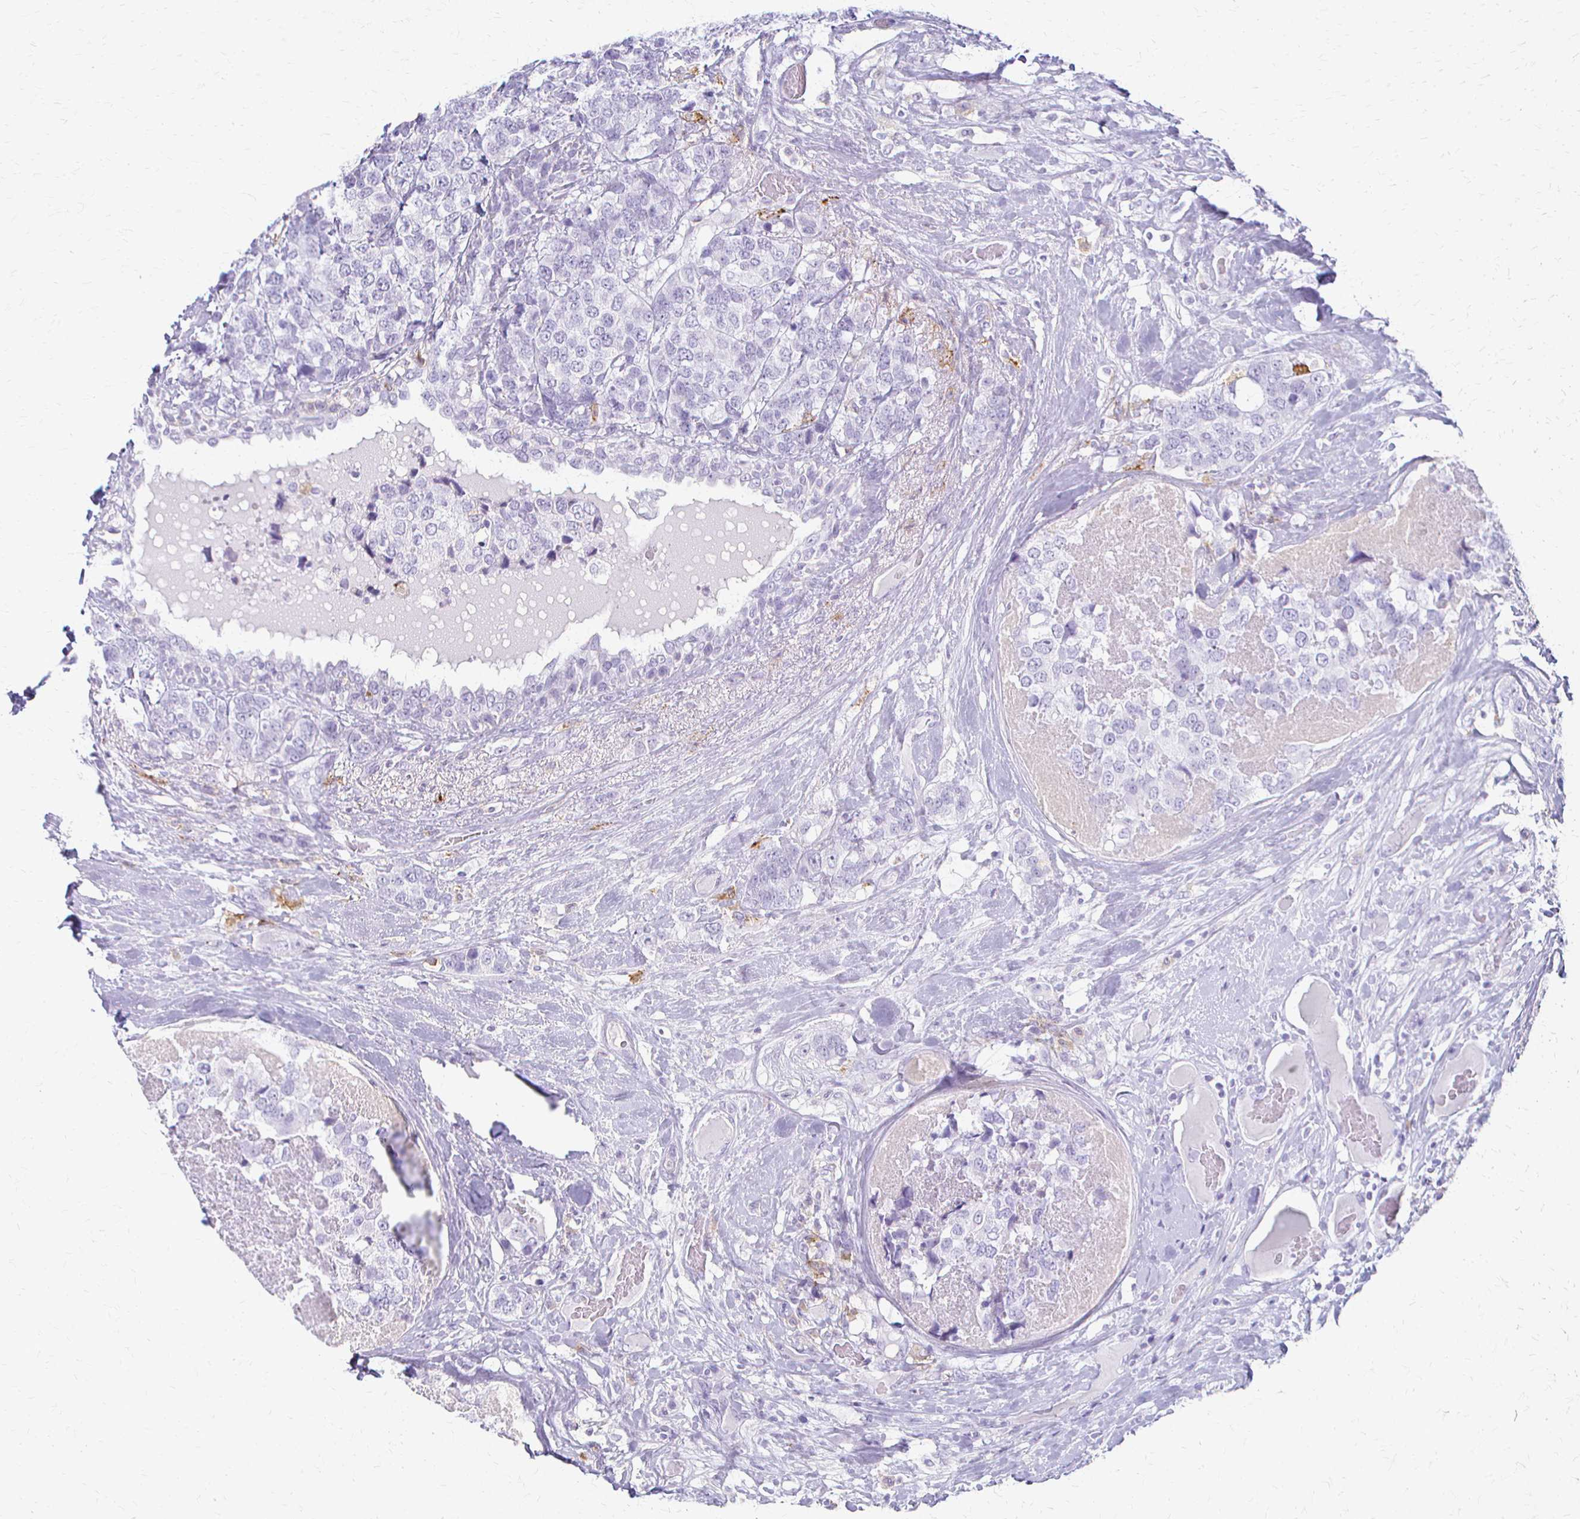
{"staining": {"intensity": "negative", "quantity": "none", "location": "none"}, "tissue": "breast cancer", "cell_type": "Tumor cells", "image_type": "cancer", "snomed": [{"axis": "morphology", "description": "Lobular carcinoma"}, {"axis": "topography", "description": "Breast"}], "caption": "The photomicrograph demonstrates no staining of tumor cells in breast cancer. Nuclei are stained in blue.", "gene": "ACP5", "patient": {"sex": "female", "age": 59}}